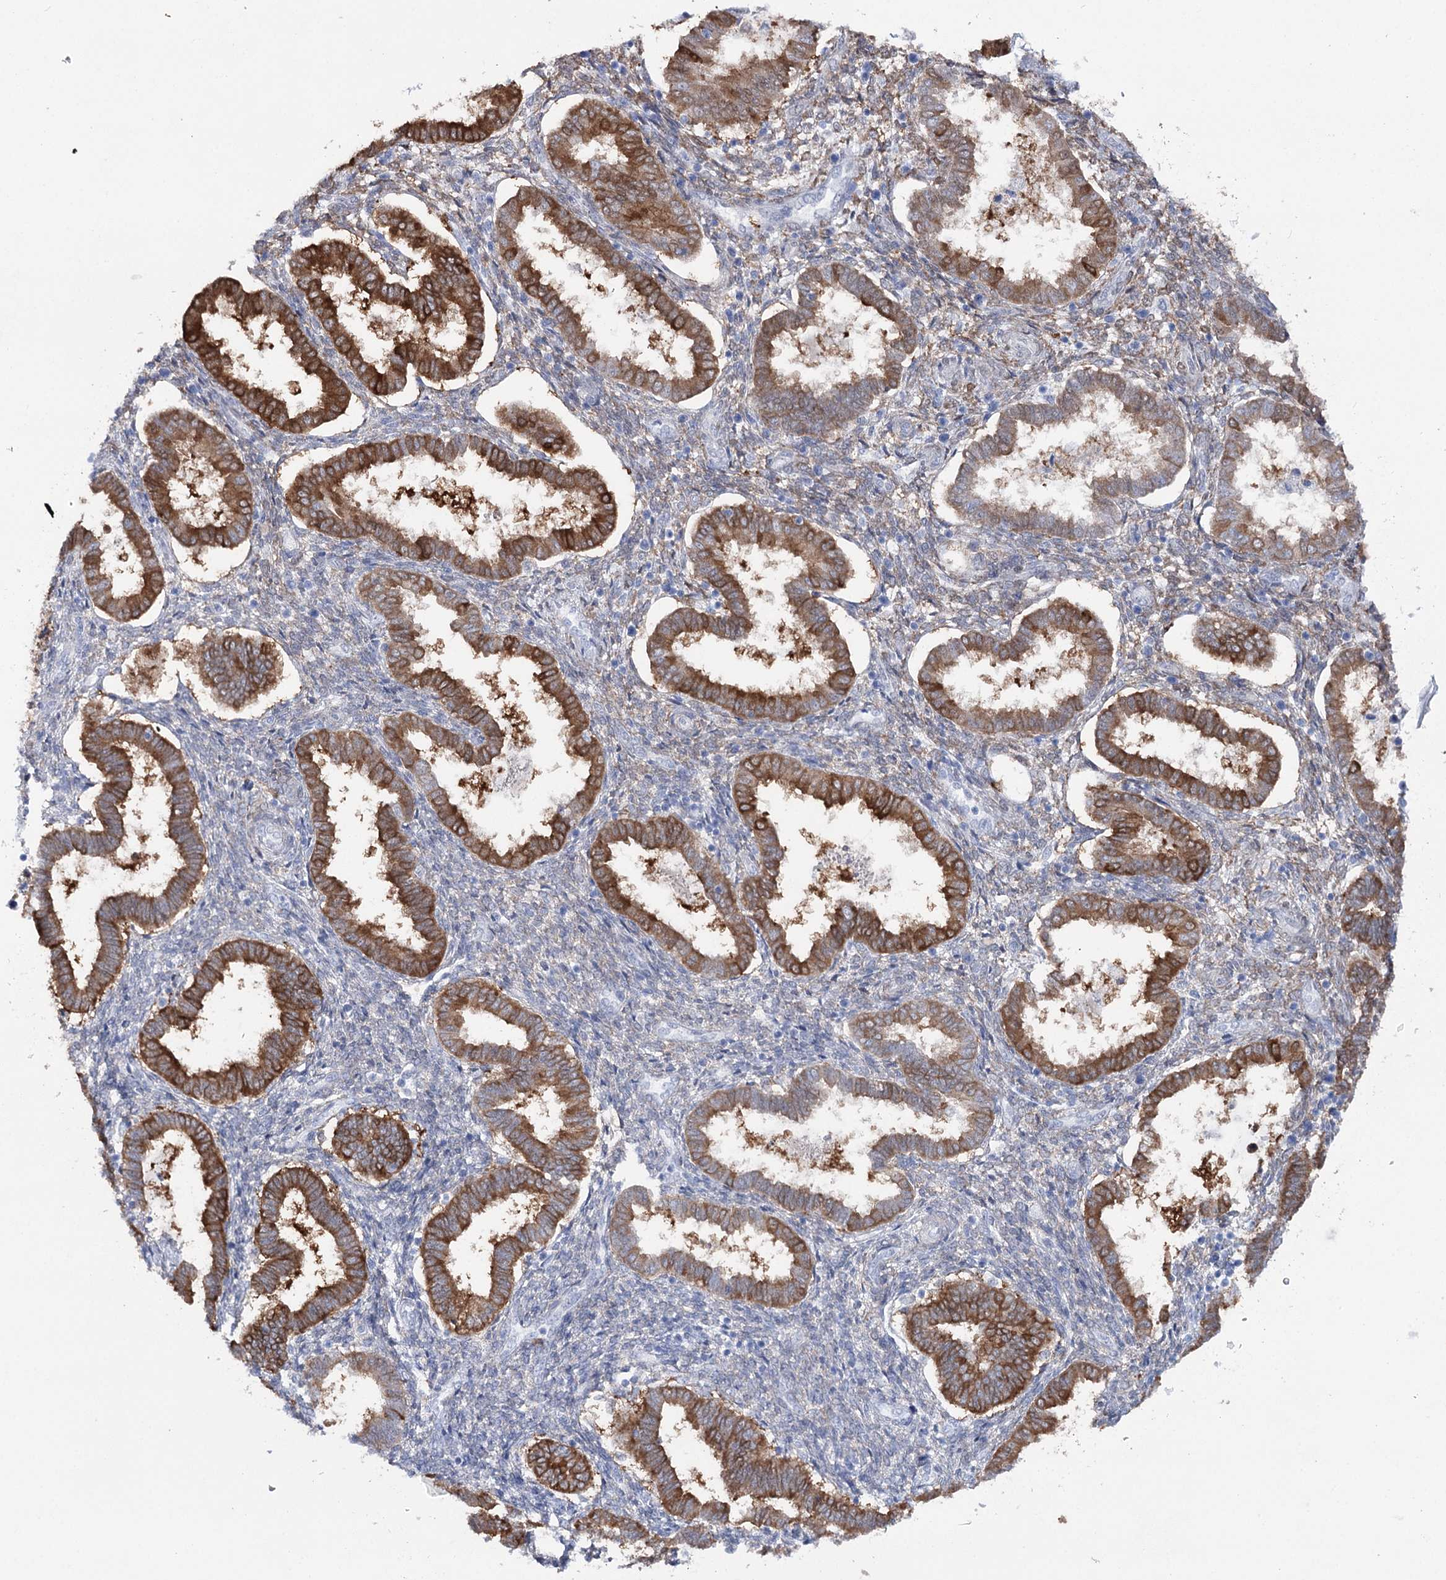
{"staining": {"intensity": "negative", "quantity": "none", "location": "none"}, "tissue": "endometrium", "cell_type": "Cells in endometrial stroma", "image_type": "normal", "snomed": [{"axis": "morphology", "description": "Normal tissue, NOS"}, {"axis": "topography", "description": "Endometrium"}], "caption": "IHC of unremarkable endometrium demonstrates no positivity in cells in endometrial stroma.", "gene": "UGDH", "patient": {"sex": "female", "age": 24}}